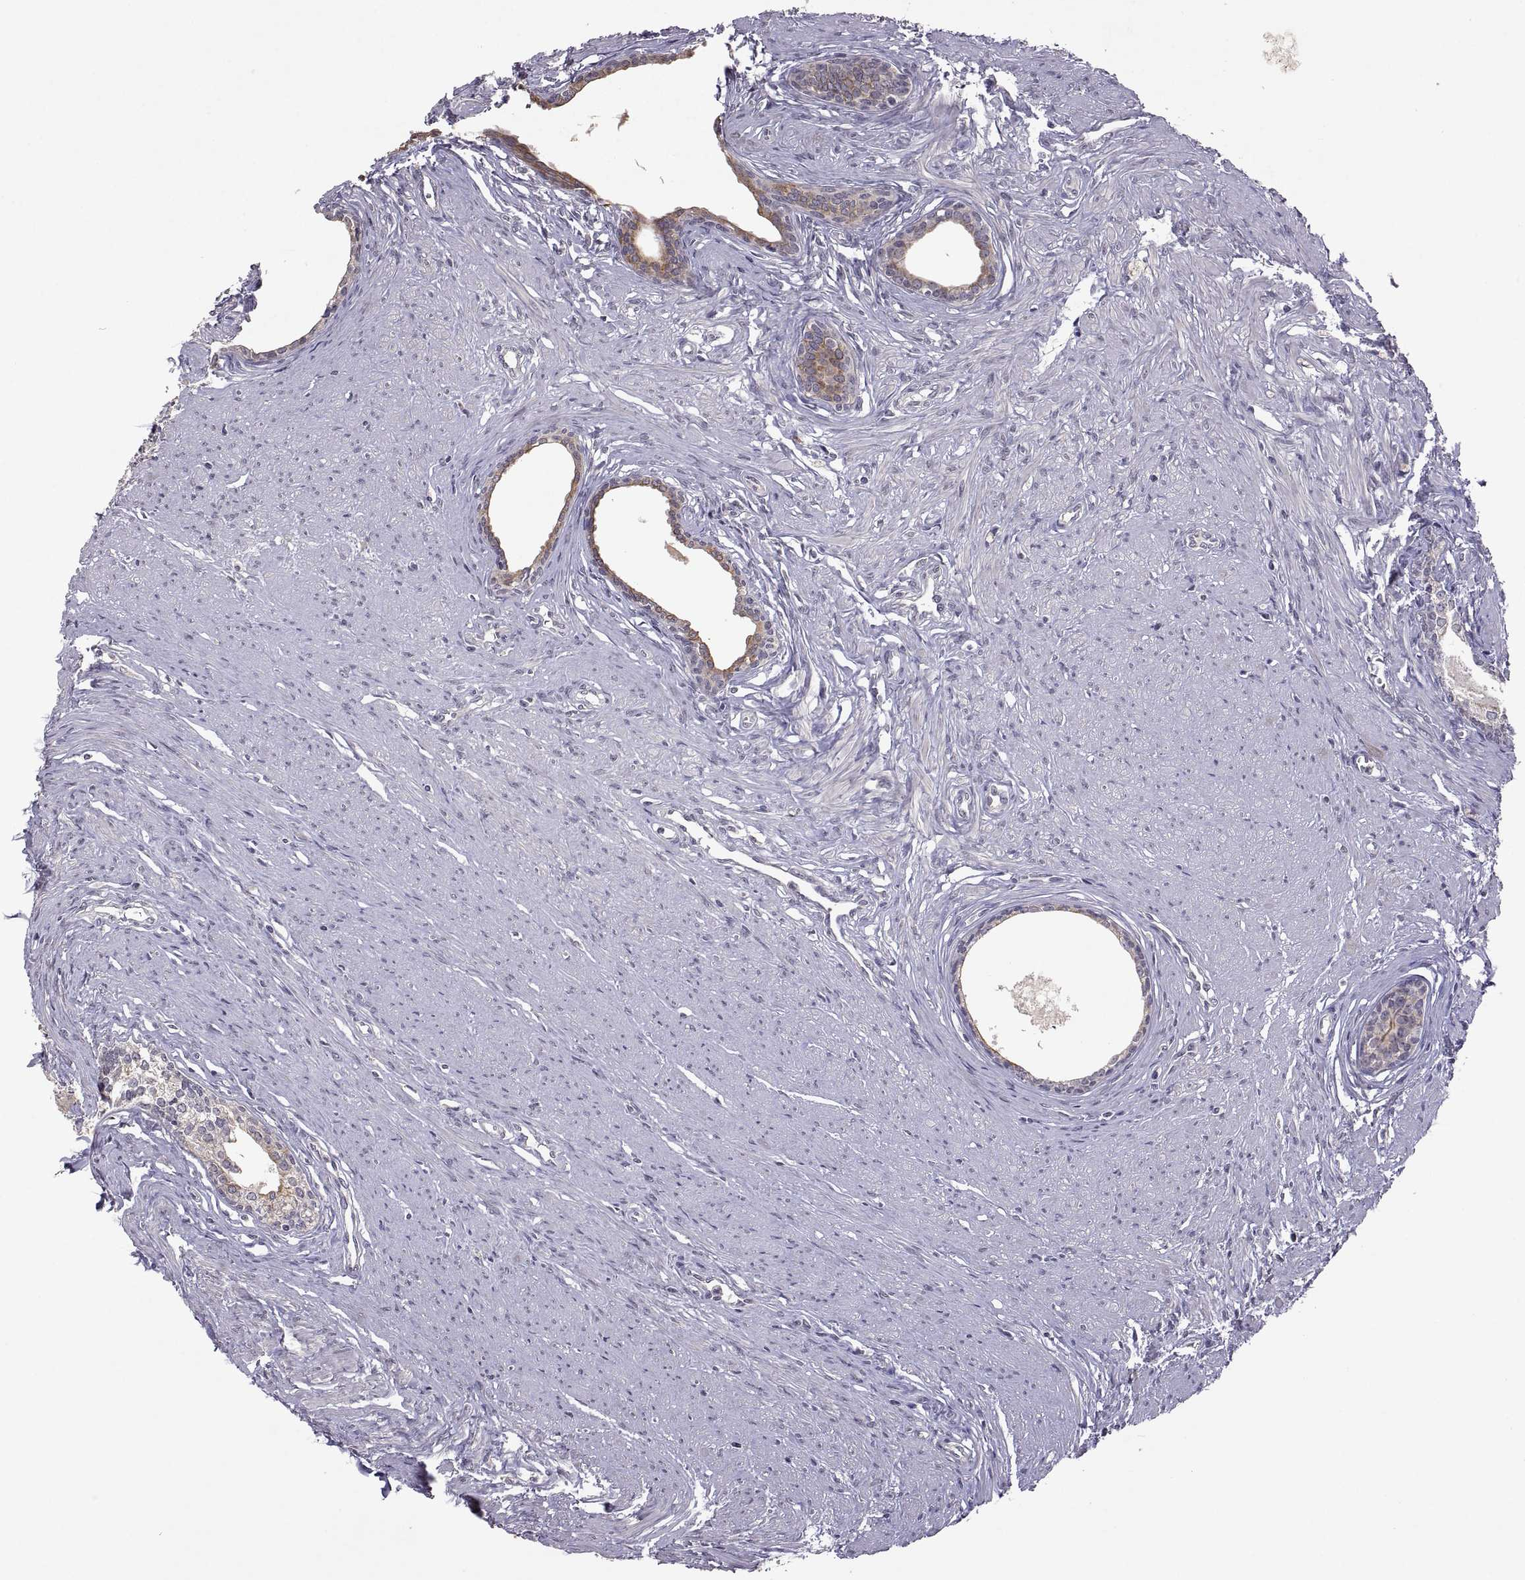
{"staining": {"intensity": "moderate", "quantity": "<25%", "location": "cytoplasmic/membranous"}, "tissue": "prostate", "cell_type": "Glandular cells", "image_type": "normal", "snomed": [{"axis": "morphology", "description": "Normal tissue, NOS"}, {"axis": "topography", "description": "Prostate"}], "caption": "Immunohistochemistry (IHC) (DAB) staining of benign prostate demonstrates moderate cytoplasmic/membranous protein expression in approximately <25% of glandular cells.", "gene": "LAMA1", "patient": {"sex": "male", "age": 60}}